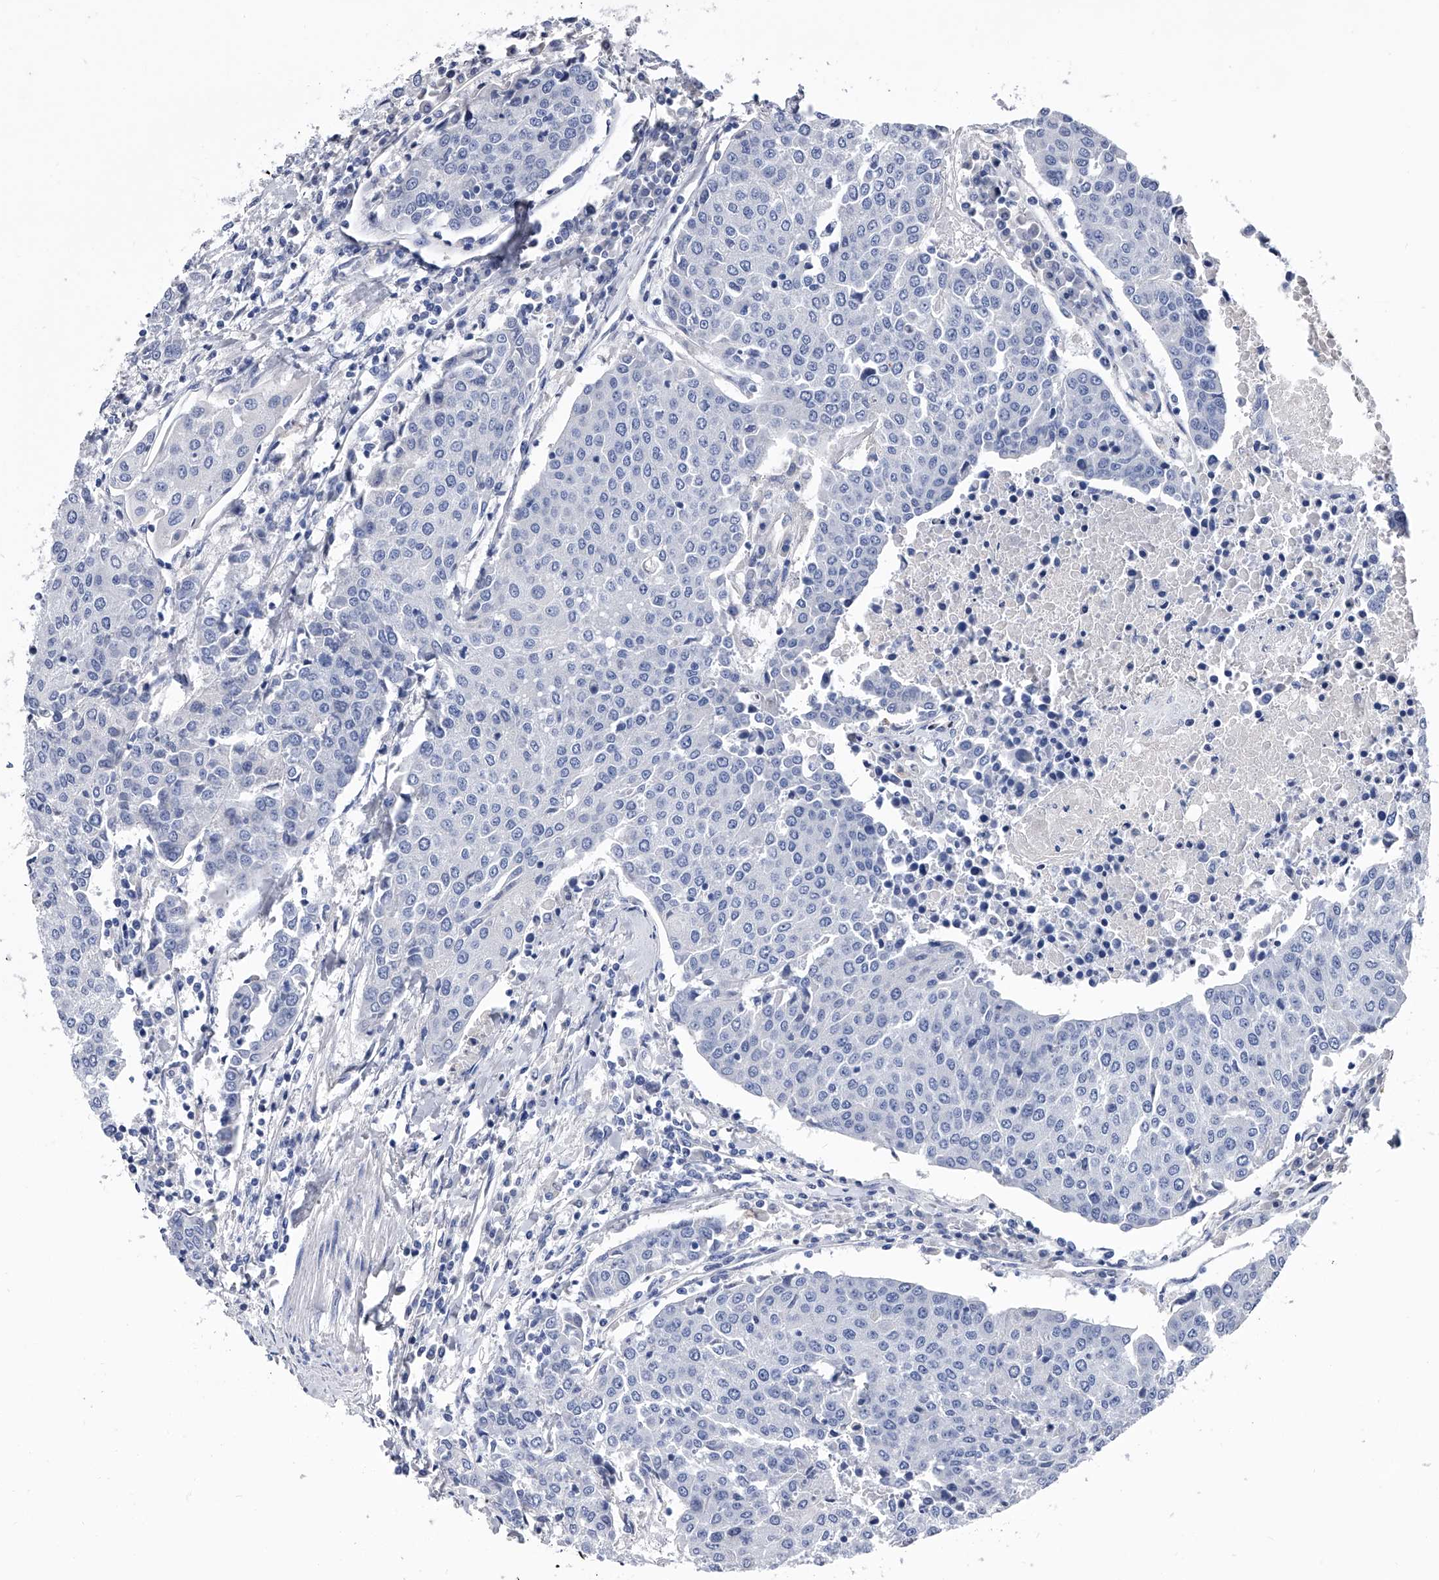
{"staining": {"intensity": "negative", "quantity": "none", "location": "none"}, "tissue": "urothelial cancer", "cell_type": "Tumor cells", "image_type": "cancer", "snomed": [{"axis": "morphology", "description": "Urothelial carcinoma, High grade"}, {"axis": "topography", "description": "Urinary bladder"}], "caption": "Image shows no significant protein positivity in tumor cells of urothelial cancer.", "gene": "EFCAB7", "patient": {"sex": "female", "age": 85}}